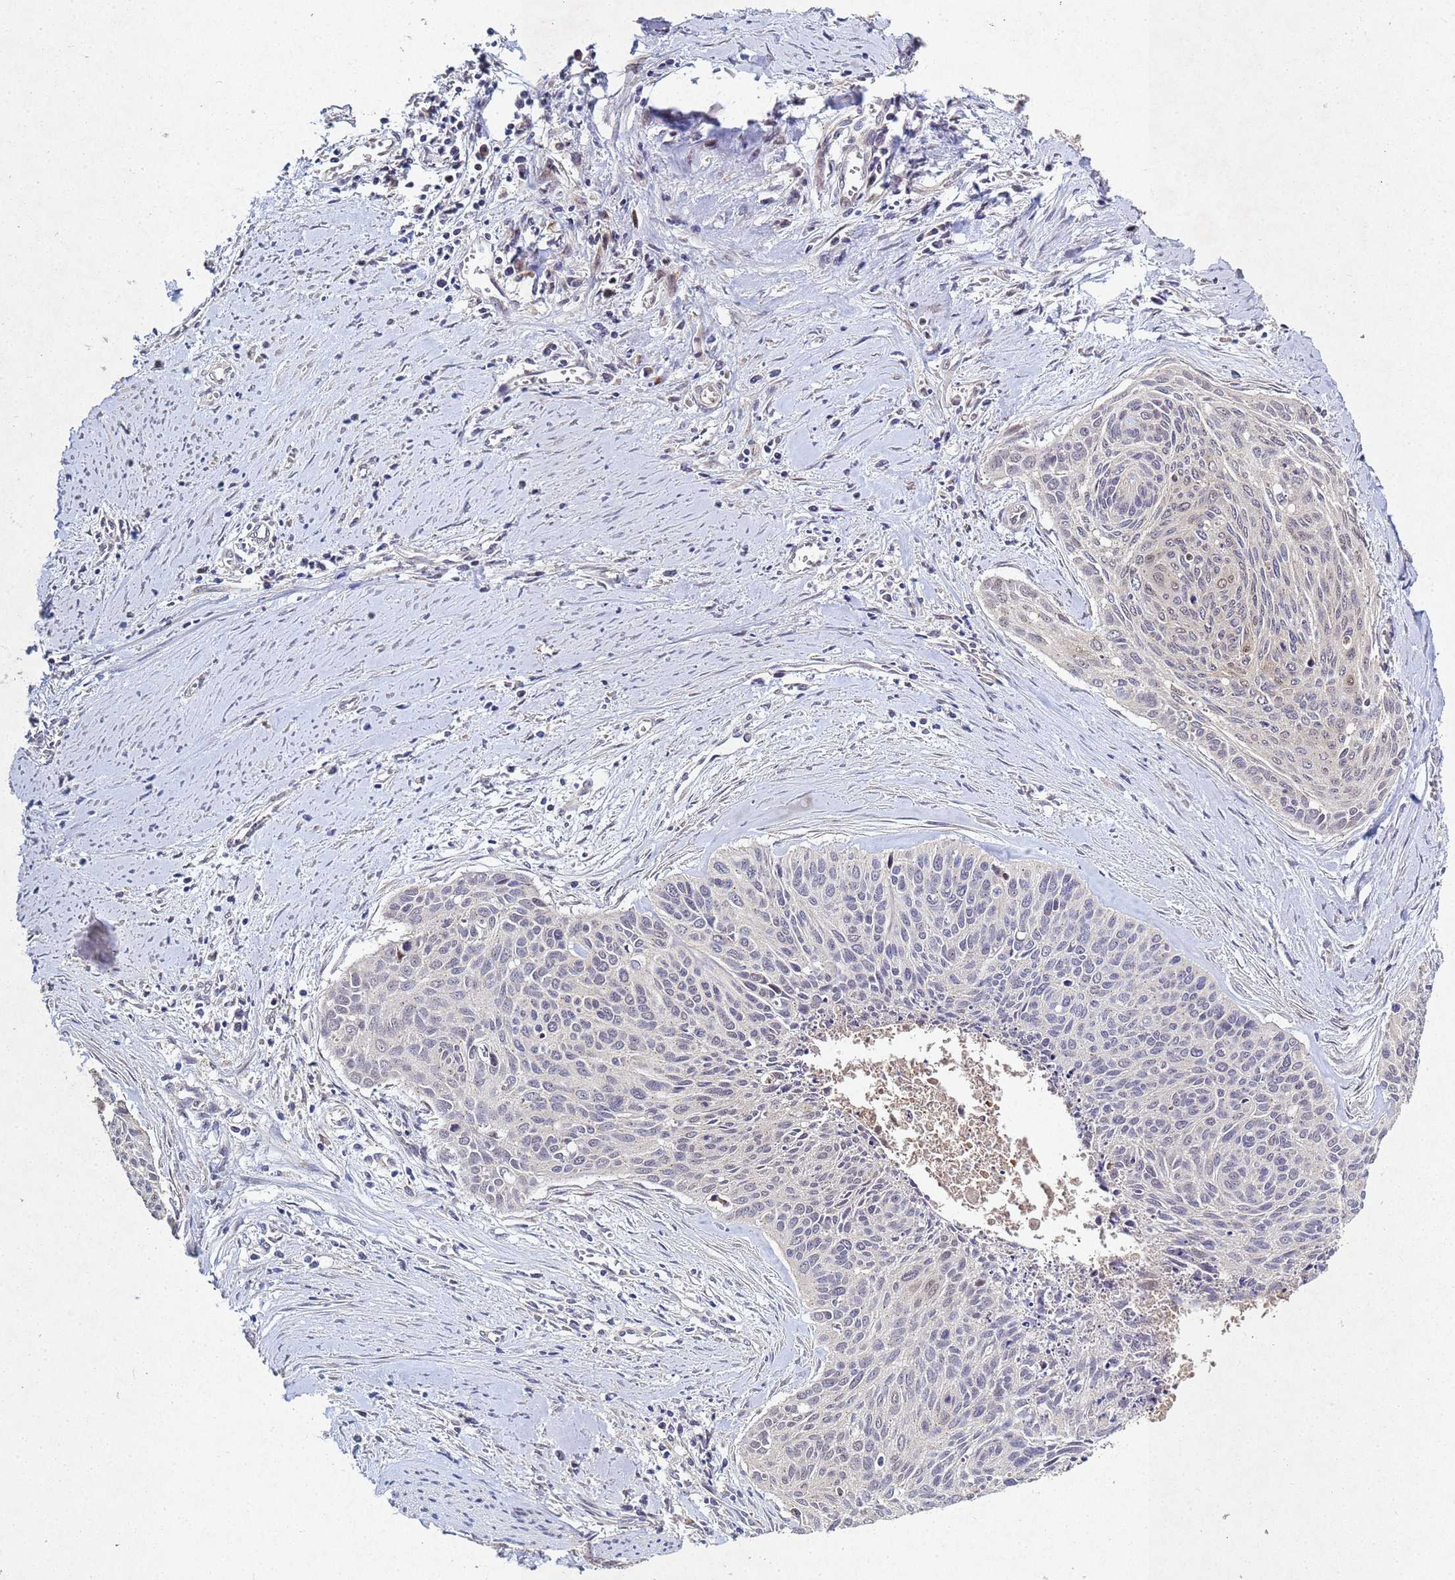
{"staining": {"intensity": "weak", "quantity": "<25%", "location": "nuclear"}, "tissue": "cervical cancer", "cell_type": "Tumor cells", "image_type": "cancer", "snomed": [{"axis": "morphology", "description": "Squamous cell carcinoma, NOS"}, {"axis": "topography", "description": "Cervix"}], "caption": "This is an immunohistochemistry (IHC) histopathology image of human cervical squamous cell carcinoma. There is no staining in tumor cells.", "gene": "TNPO2", "patient": {"sex": "female", "age": 55}}